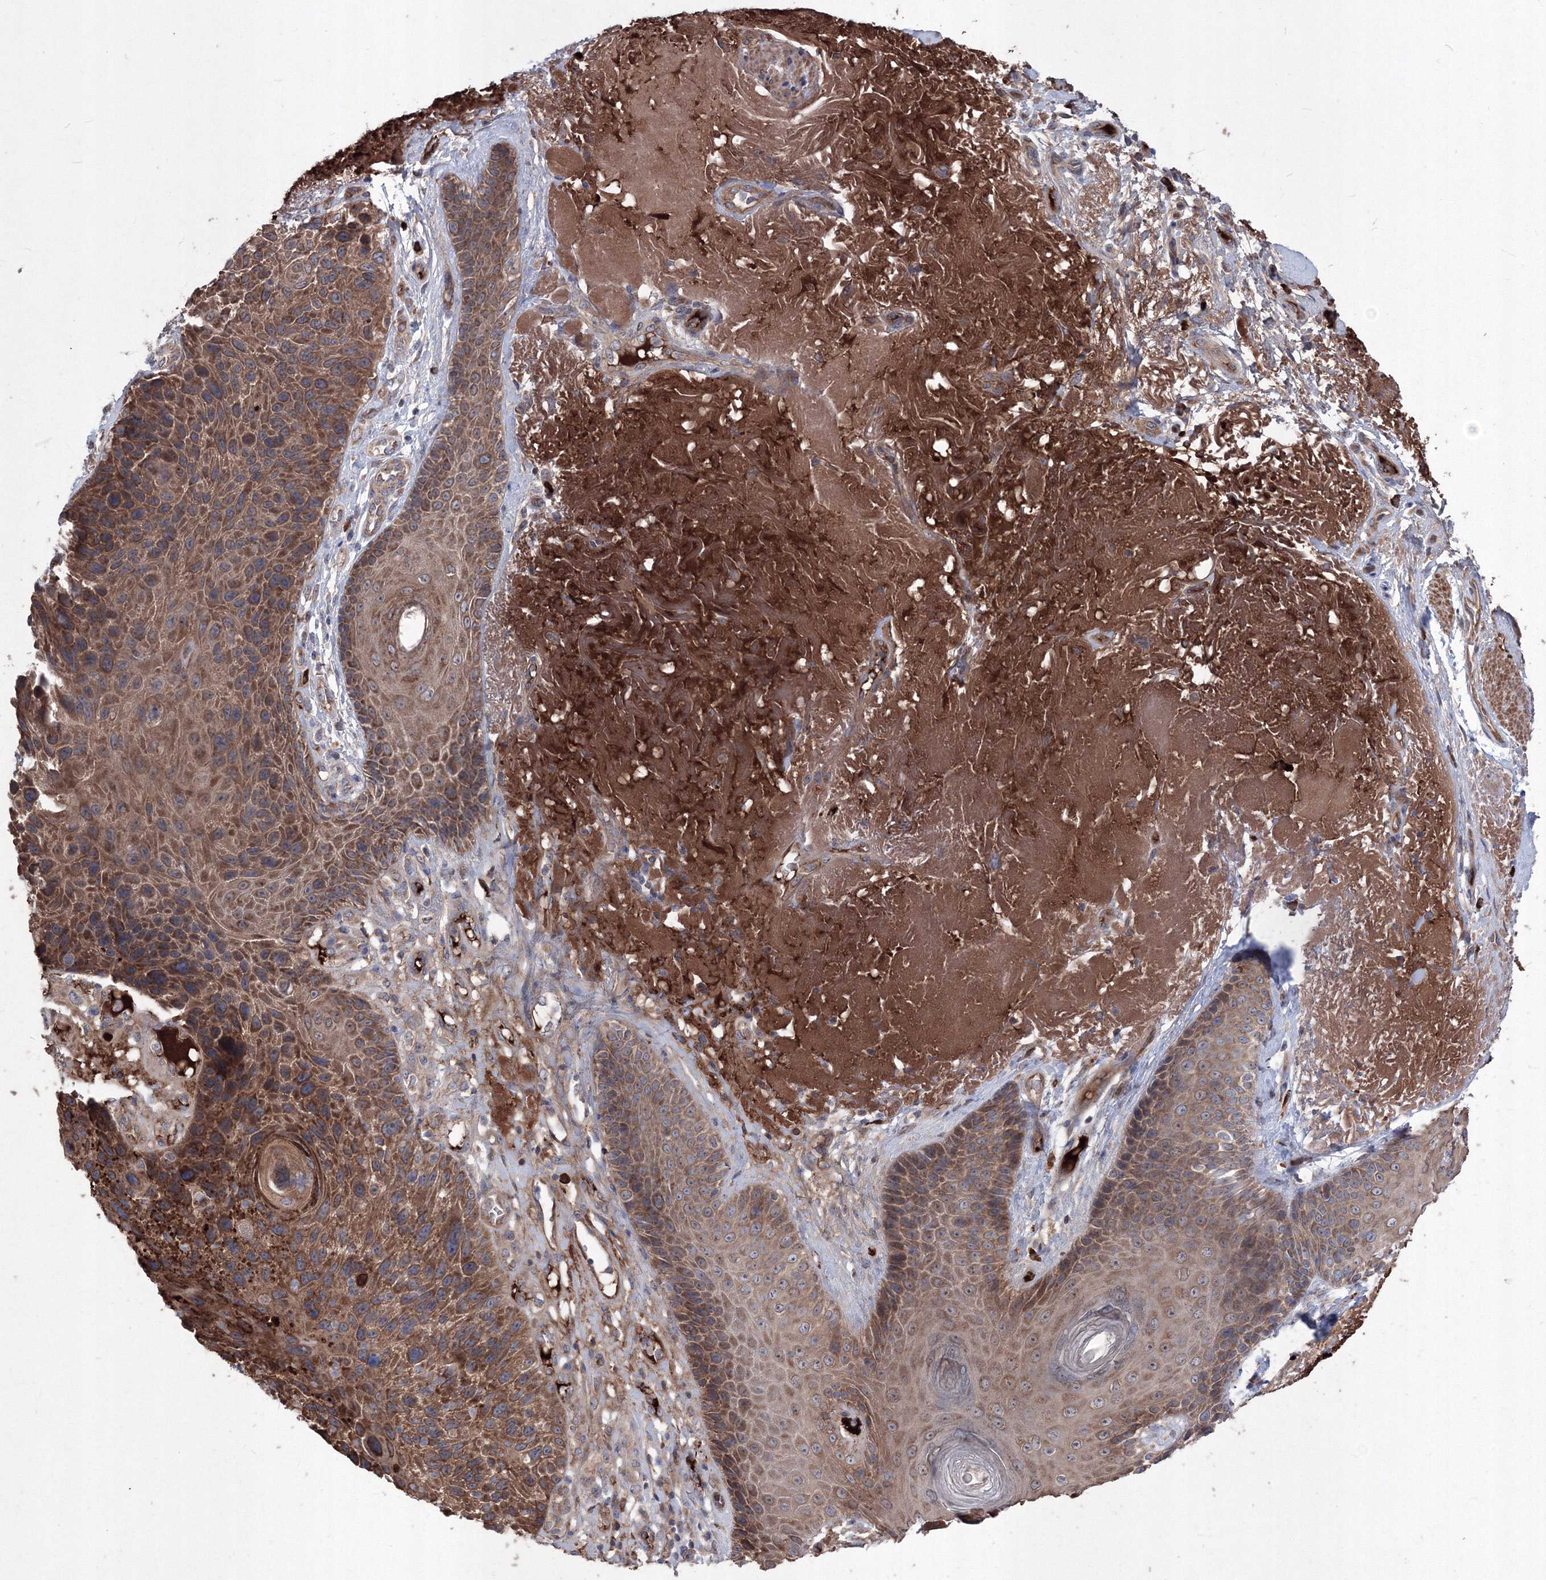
{"staining": {"intensity": "strong", "quantity": "25%-75%", "location": "cytoplasmic/membranous"}, "tissue": "skin cancer", "cell_type": "Tumor cells", "image_type": "cancer", "snomed": [{"axis": "morphology", "description": "Squamous cell carcinoma, NOS"}, {"axis": "topography", "description": "Skin"}], "caption": "Strong cytoplasmic/membranous protein expression is identified in approximately 25%-75% of tumor cells in squamous cell carcinoma (skin). The staining is performed using DAB (3,3'-diaminobenzidine) brown chromogen to label protein expression. The nuclei are counter-stained blue using hematoxylin.", "gene": "MTRF1L", "patient": {"sex": "female", "age": 88}}